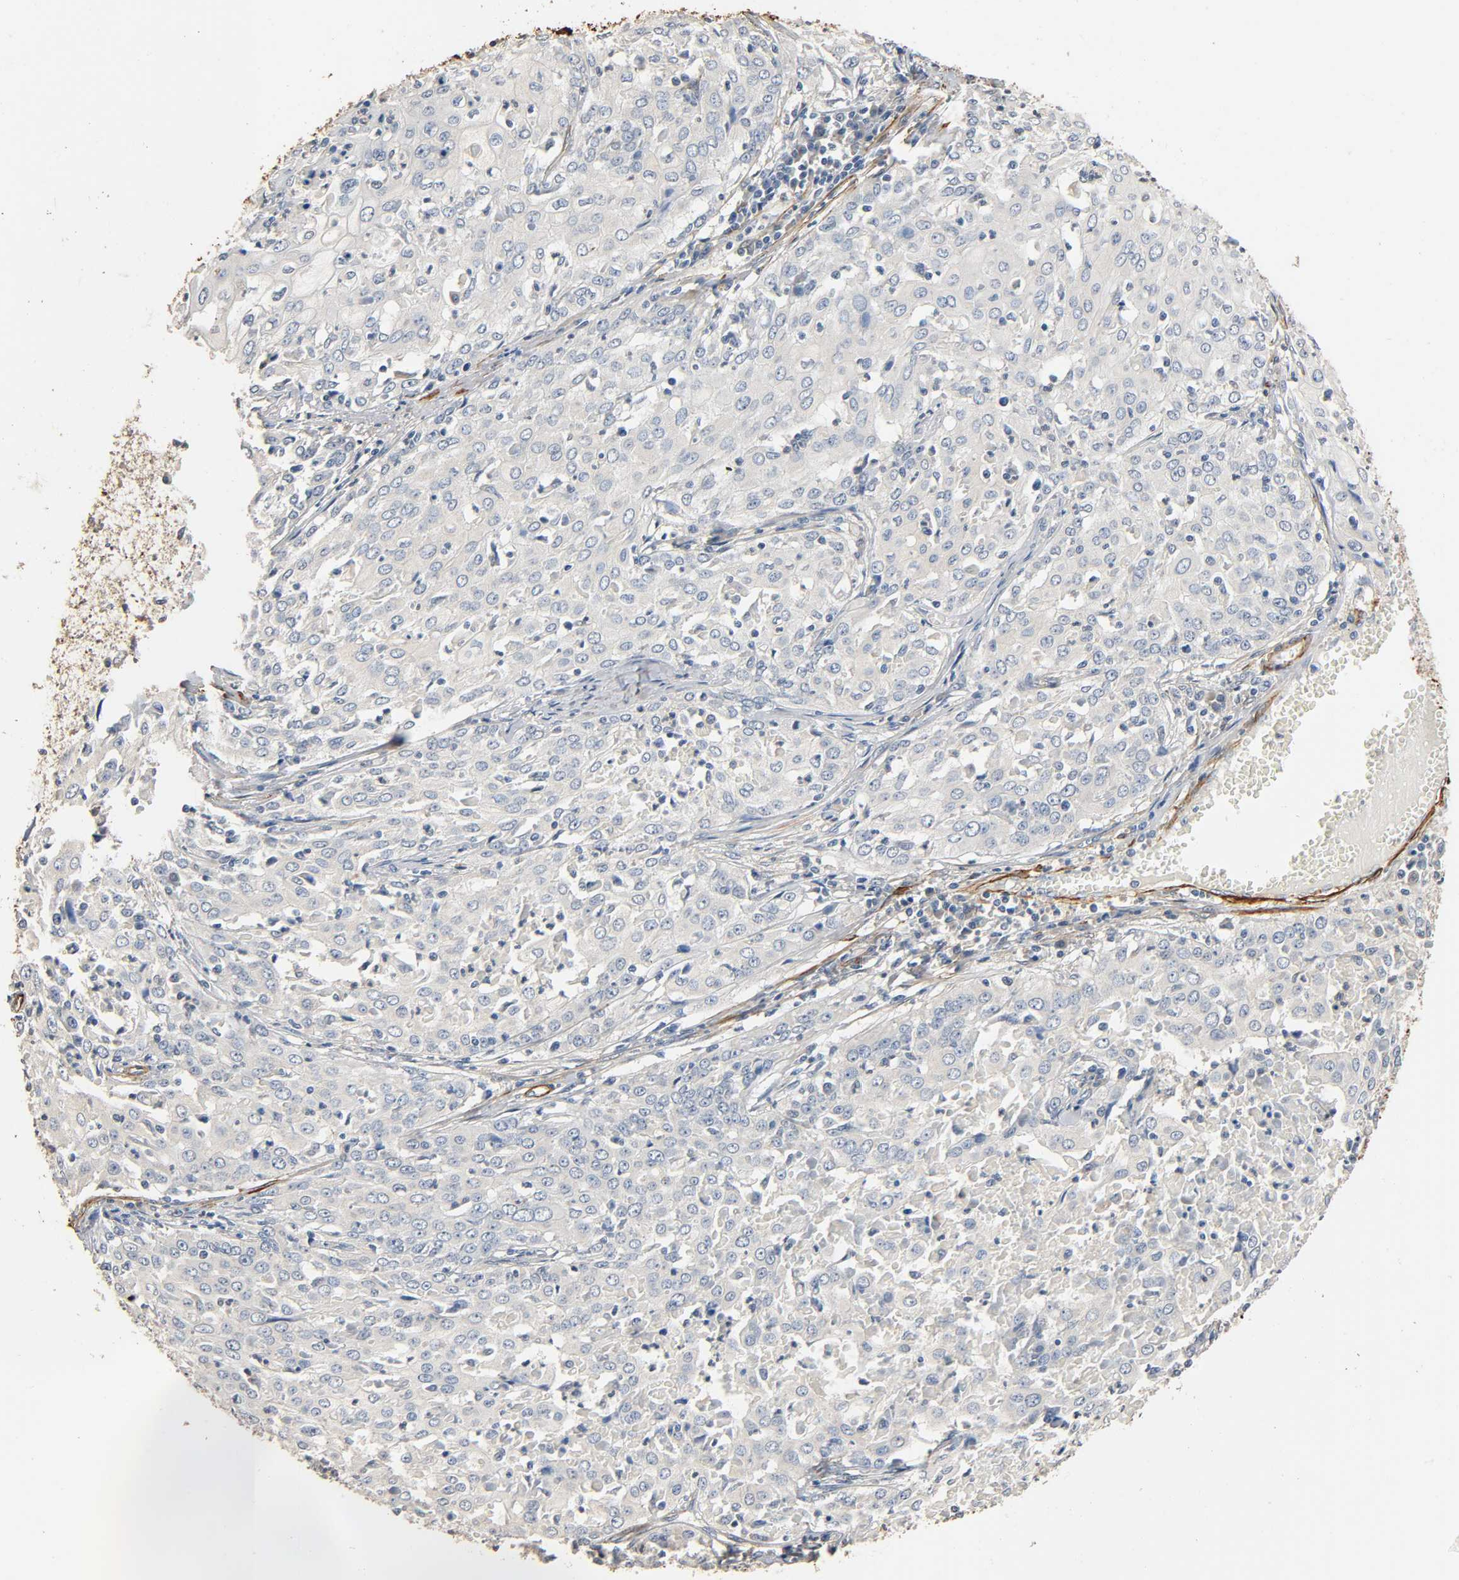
{"staining": {"intensity": "negative", "quantity": "none", "location": "none"}, "tissue": "cervical cancer", "cell_type": "Tumor cells", "image_type": "cancer", "snomed": [{"axis": "morphology", "description": "Squamous cell carcinoma, NOS"}, {"axis": "topography", "description": "Cervix"}], "caption": "Tumor cells show no significant protein staining in squamous cell carcinoma (cervical).", "gene": "GSTA3", "patient": {"sex": "female", "age": 39}}